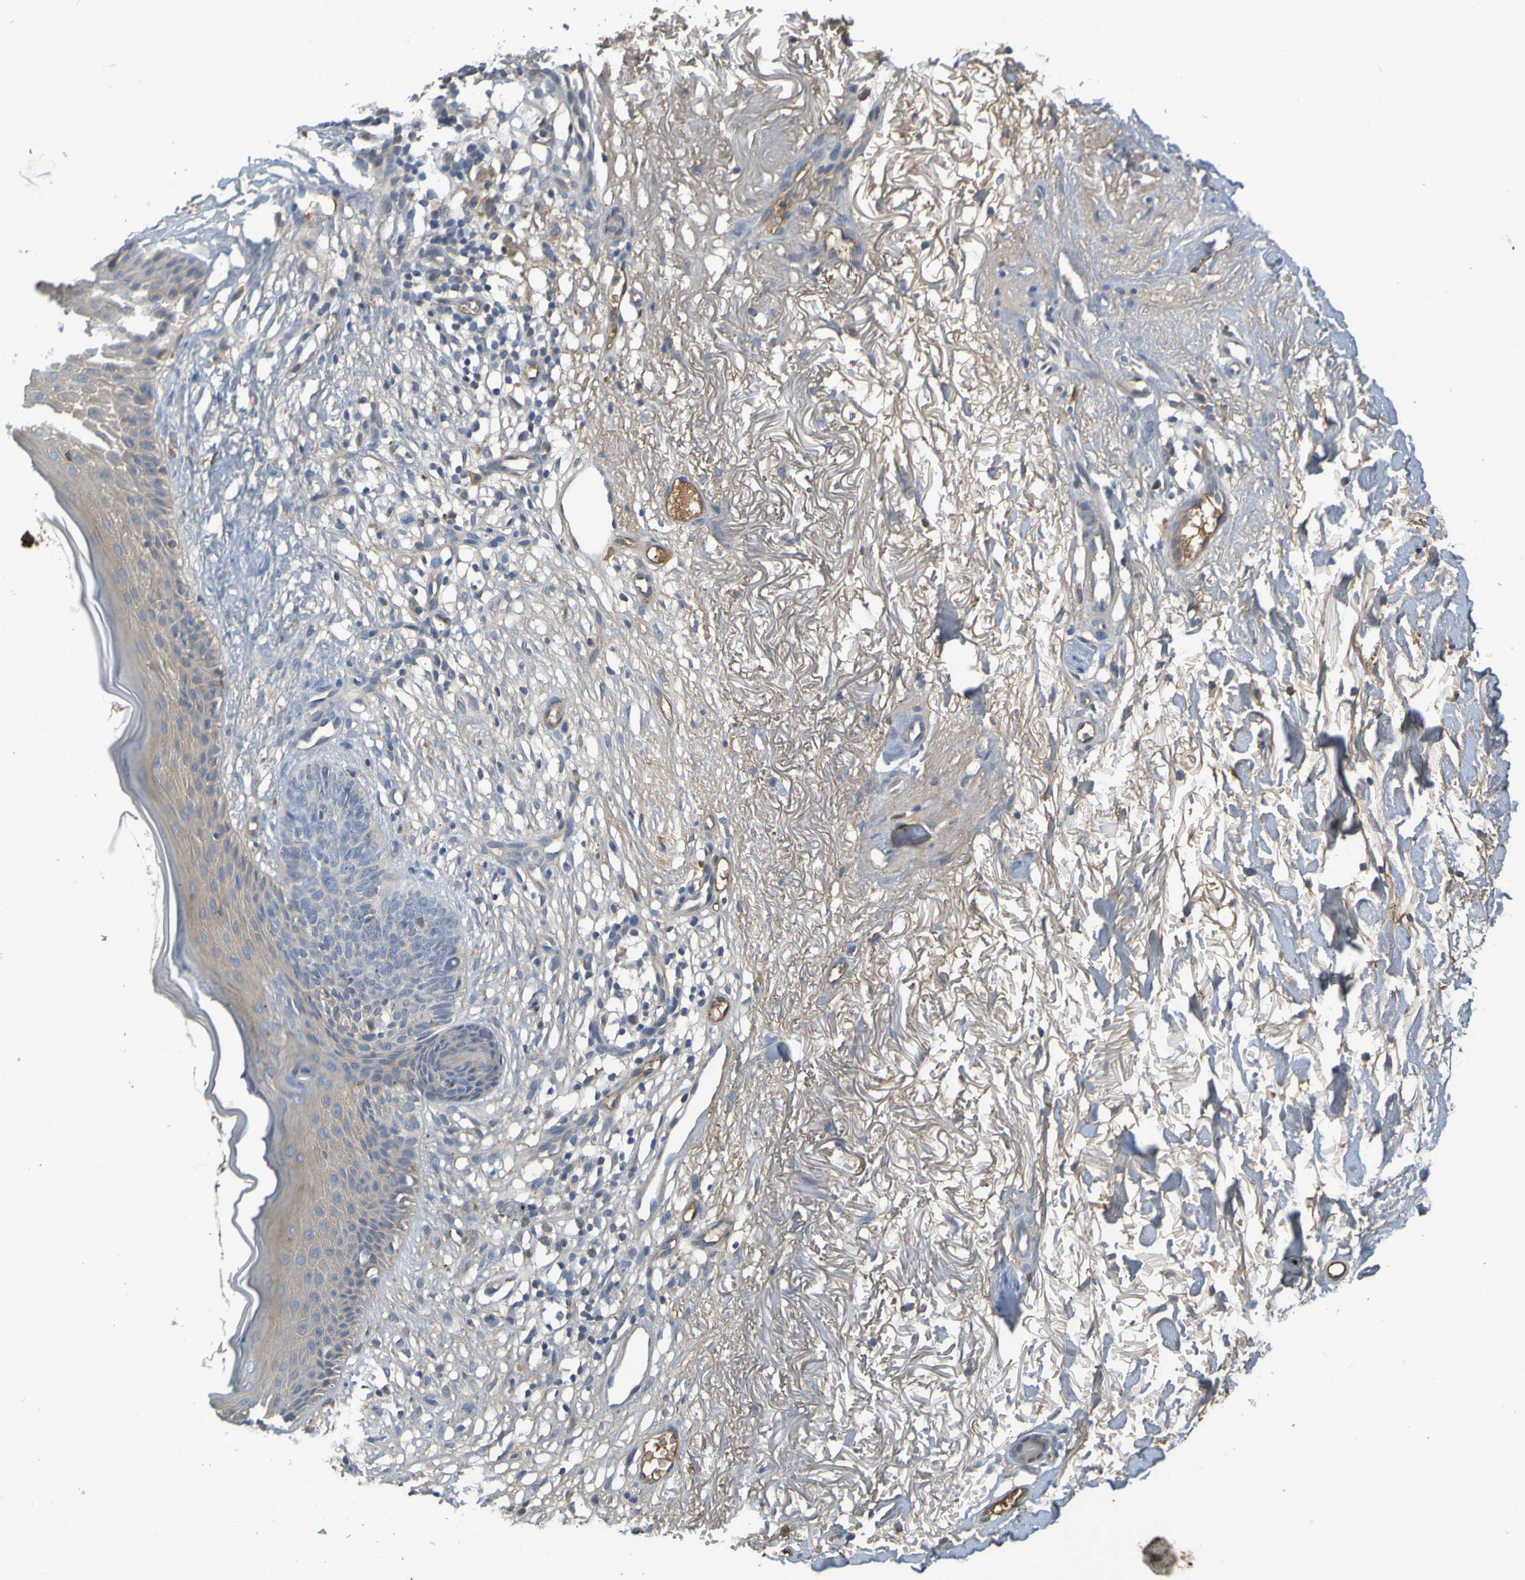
{"staining": {"intensity": "negative", "quantity": "none", "location": "none"}, "tissue": "skin cancer", "cell_type": "Tumor cells", "image_type": "cancer", "snomed": [{"axis": "morphology", "description": "Basal cell carcinoma"}, {"axis": "topography", "description": "Skin"}], "caption": "The image reveals no significant staining in tumor cells of skin basal cell carcinoma.", "gene": "C1QA", "patient": {"sex": "female", "age": 70}}